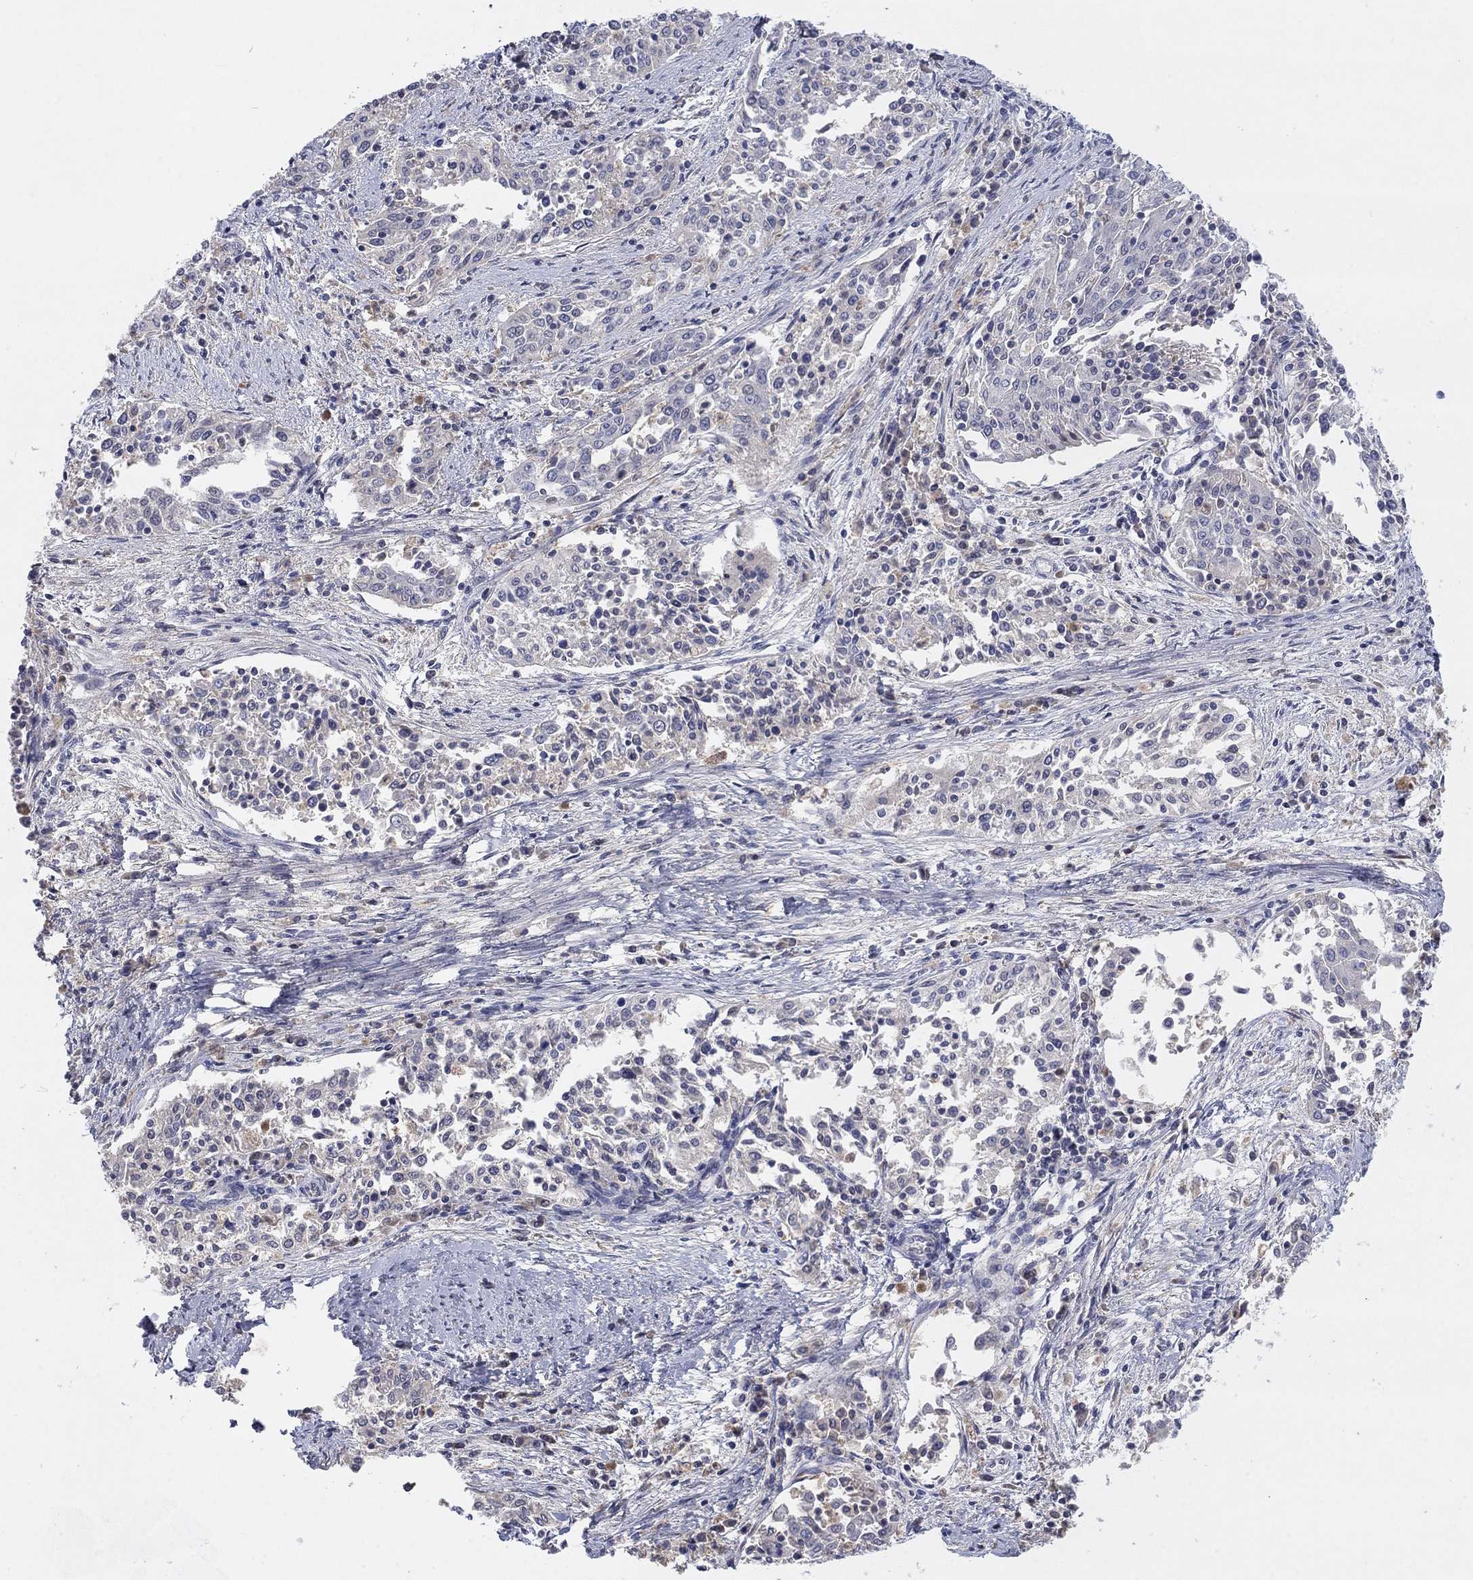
{"staining": {"intensity": "negative", "quantity": "none", "location": "none"}, "tissue": "cervical cancer", "cell_type": "Tumor cells", "image_type": "cancer", "snomed": [{"axis": "morphology", "description": "Squamous cell carcinoma, NOS"}, {"axis": "topography", "description": "Cervix"}], "caption": "Cervical squamous cell carcinoma stained for a protein using IHC displays no staining tumor cells.", "gene": "AMN1", "patient": {"sex": "female", "age": 41}}